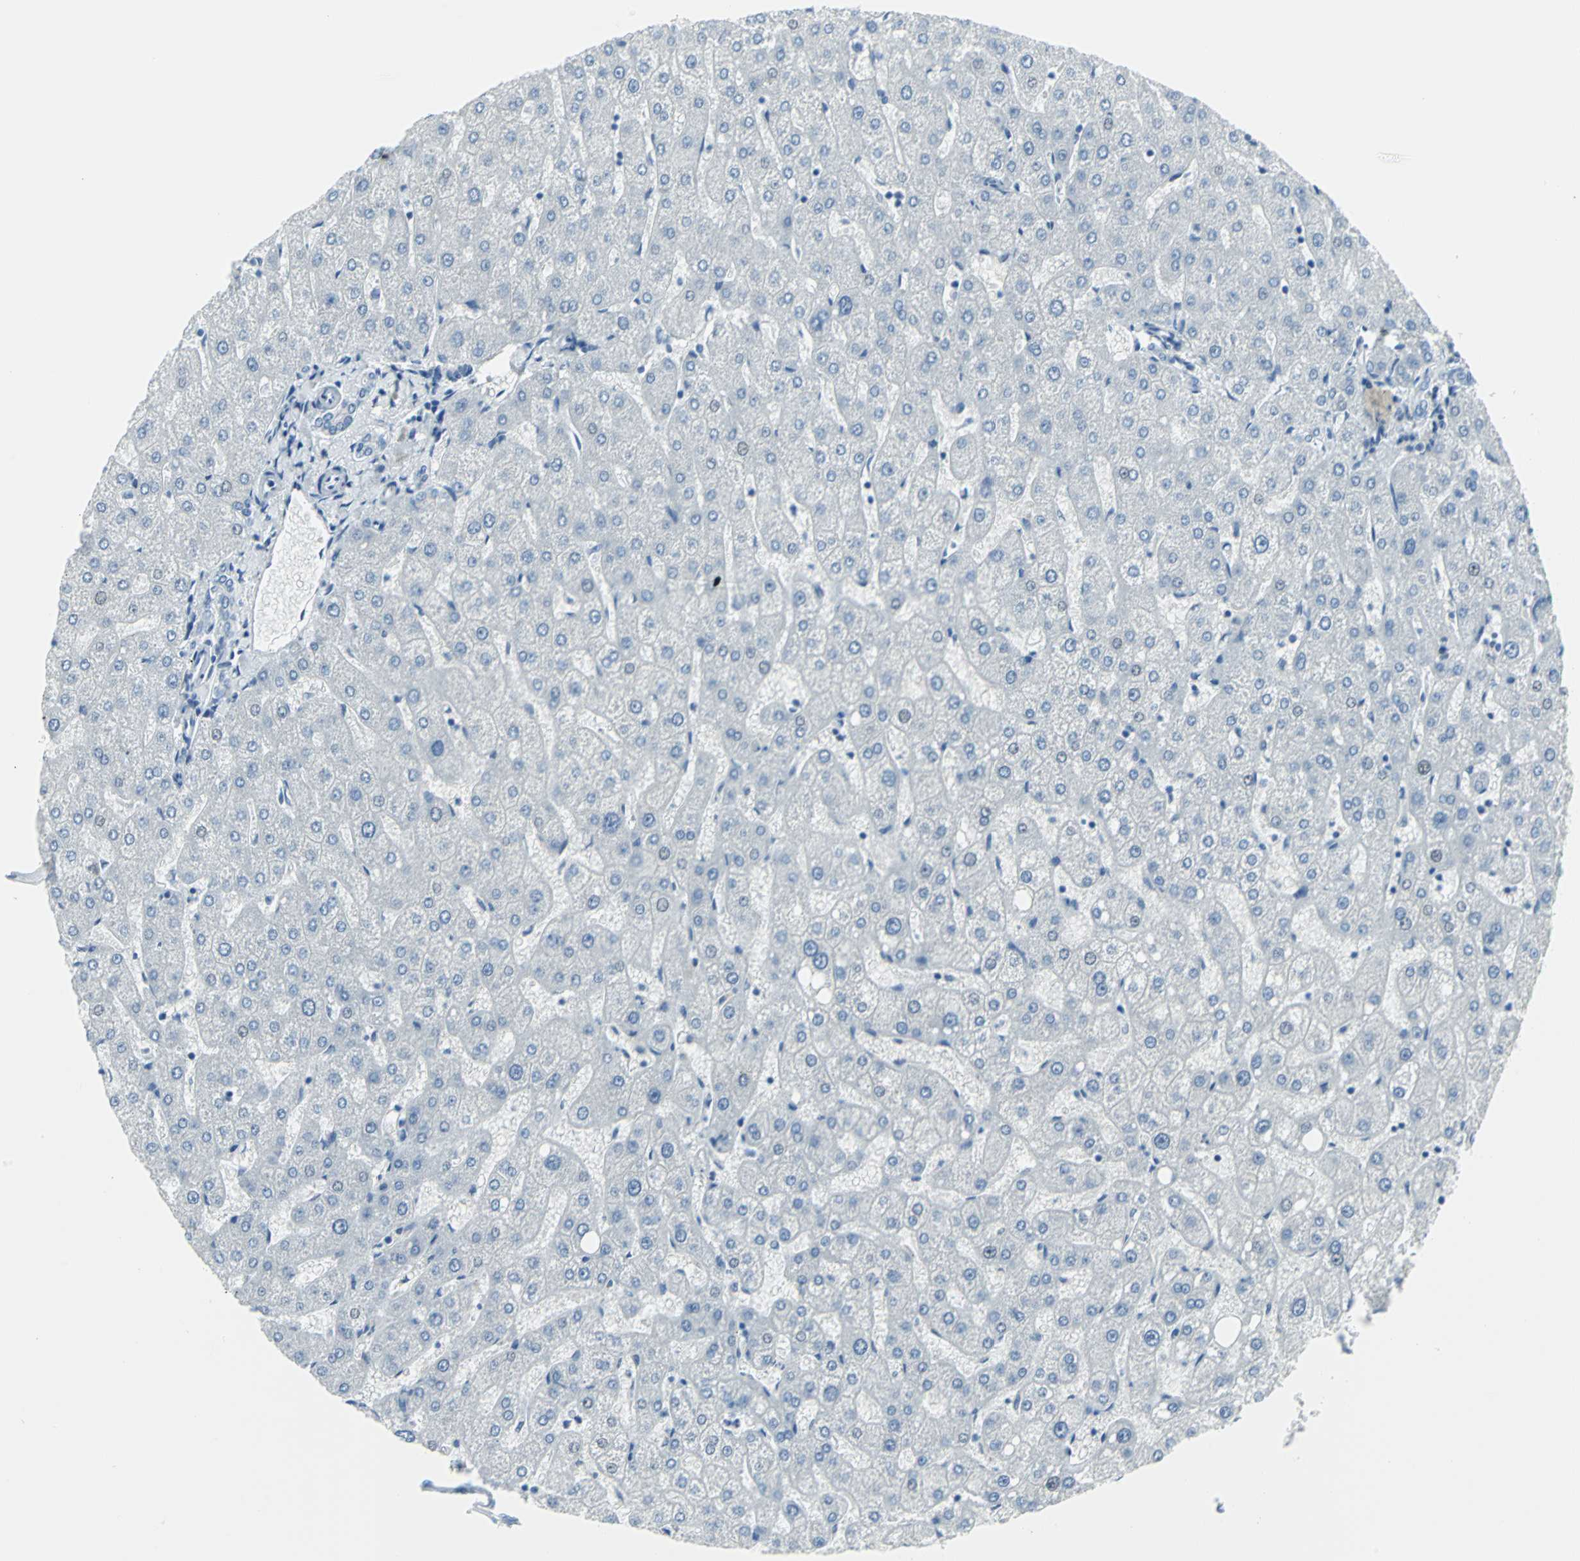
{"staining": {"intensity": "negative", "quantity": "none", "location": "none"}, "tissue": "liver", "cell_type": "Cholangiocytes", "image_type": "normal", "snomed": [{"axis": "morphology", "description": "Normal tissue, NOS"}, {"axis": "topography", "description": "Liver"}], "caption": "Immunohistochemistry of benign human liver exhibits no staining in cholangiocytes. (Brightfield microscopy of DAB (3,3'-diaminobenzidine) immunohistochemistry (IHC) at high magnification).", "gene": "DNAI2", "patient": {"sex": "male", "age": 67}}